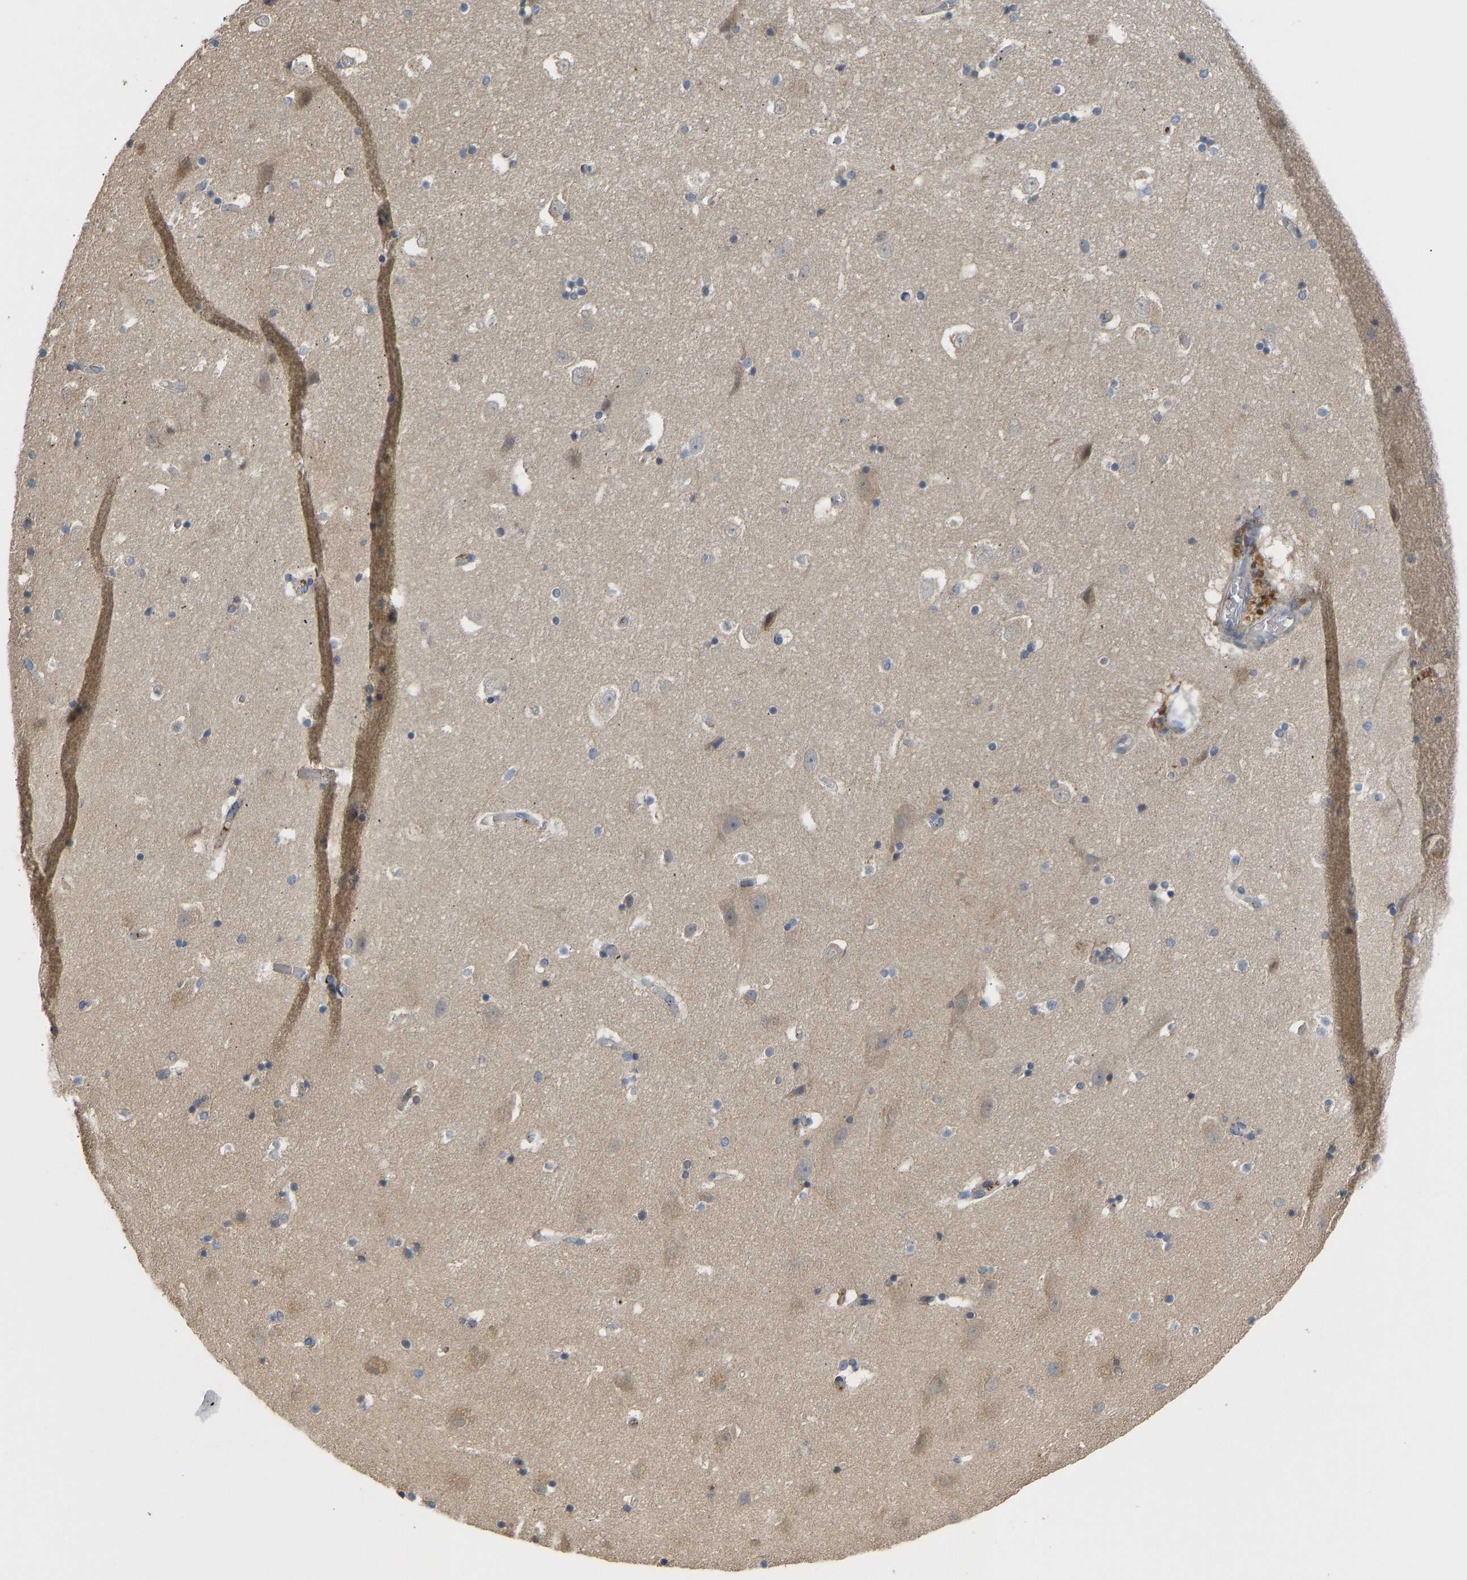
{"staining": {"intensity": "weak", "quantity": "<25%", "location": "cytoplasmic/membranous"}, "tissue": "hippocampus", "cell_type": "Glial cells", "image_type": "normal", "snomed": [{"axis": "morphology", "description": "Normal tissue, NOS"}, {"axis": "topography", "description": "Hippocampus"}], "caption": "This micrograph is of unremarkable hippocampus stained with immunohistochemistry (IHC) to label a protein in brown with the nuclei are counter-stained blue. There is no positivity in glial cells.", "gene": "VCPKMT", "patient": {"sex": "male", "age": 45}}